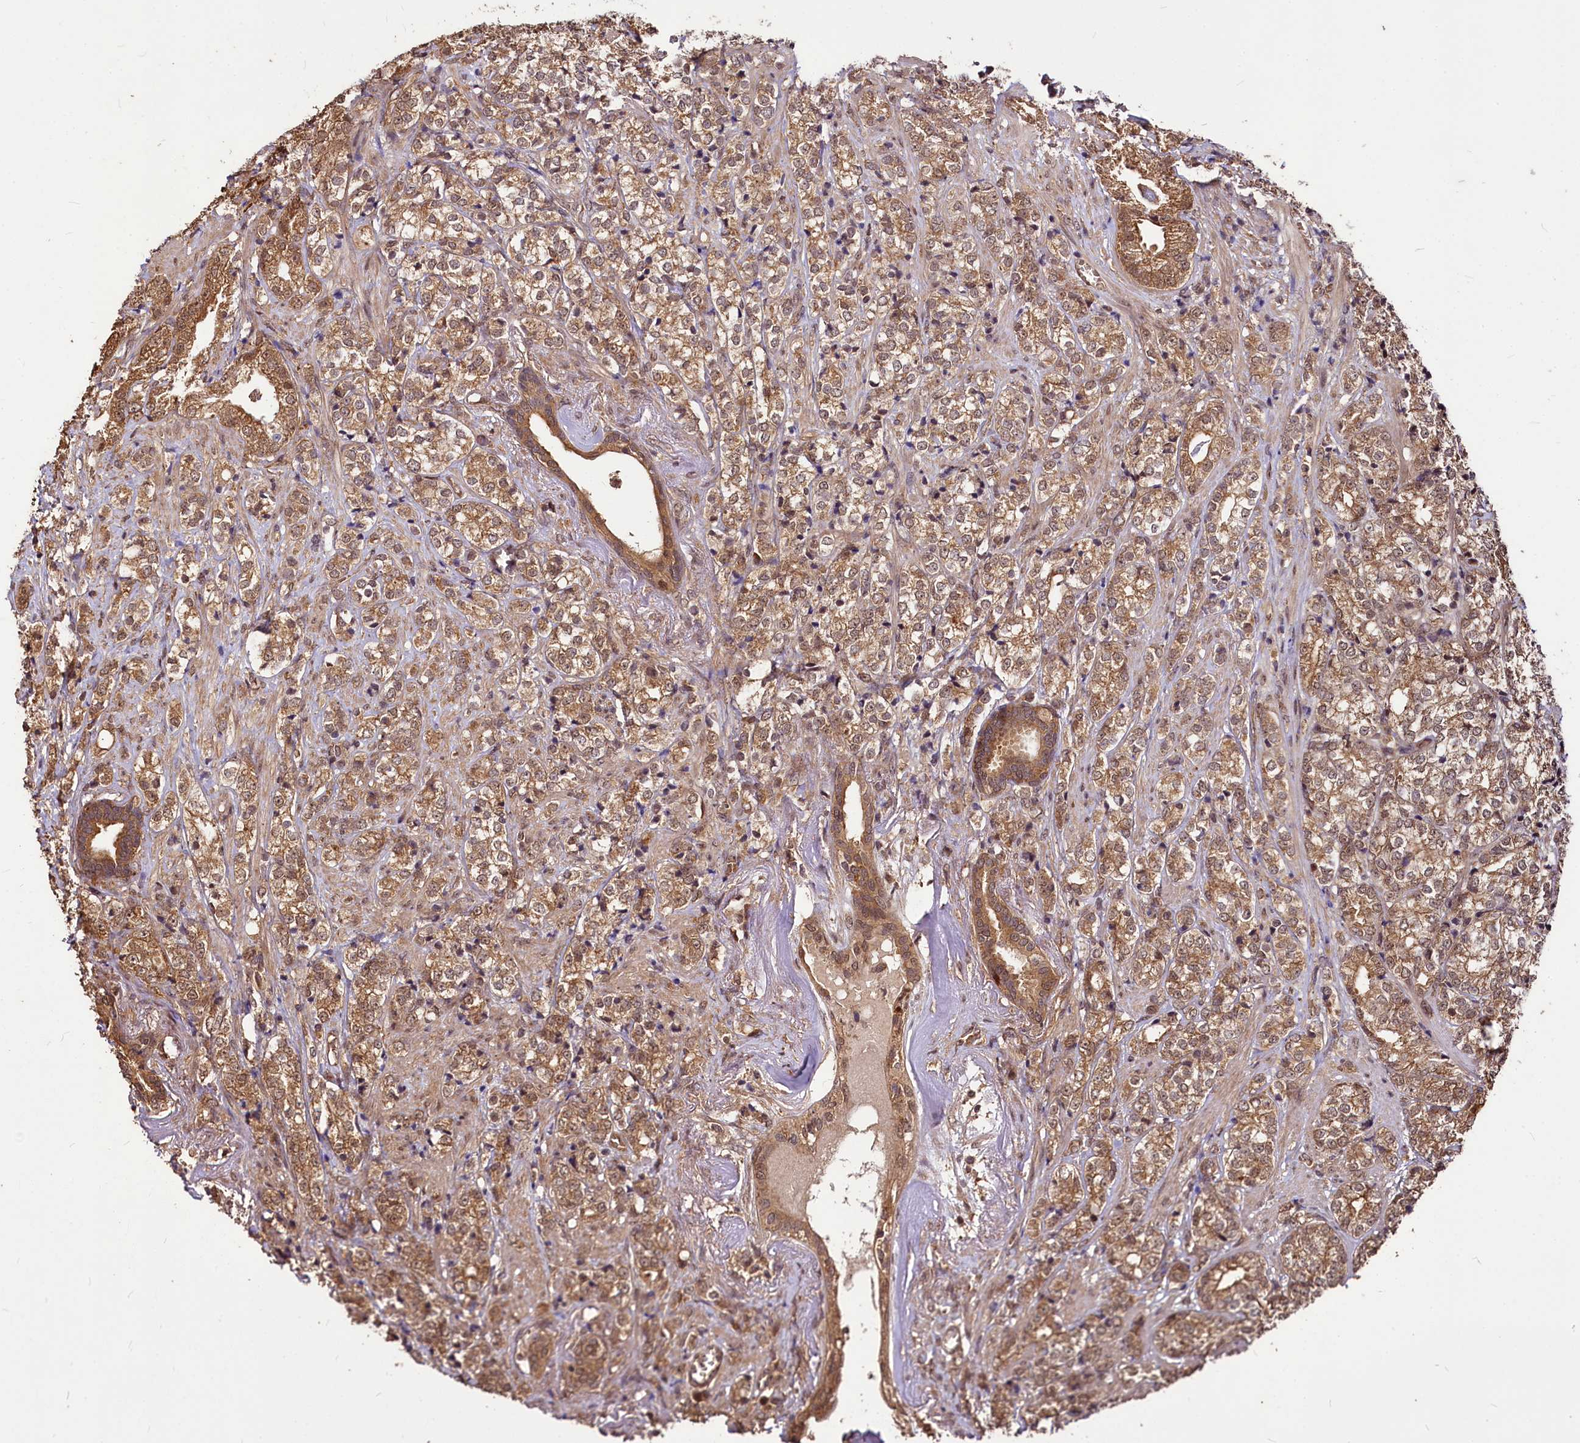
{"staining": {"intensity": "moderate", "quantity": ">75%", "location": "cytoplasmic/membranous,nuclear"}, "tissue": "prostate cancer", "cell_type": "Tumor cells", "image_type": "cancer", "snomed": [{"axis": "morphology", "description": "Adenocarcinoma, High grade"}, {"axis": "topography", "description": "Prostate"}], "caption": "Prostate cancer (high-grade adenocarcinoma) stained with DAB immunohistochemistry demonstrates medium levels of moderate cytoplasmic/membranous and nuclear positivity in approximately >75% of tumor cells.", "gene": "VPS51", "patient": {"sex": "male", "age": 69}}